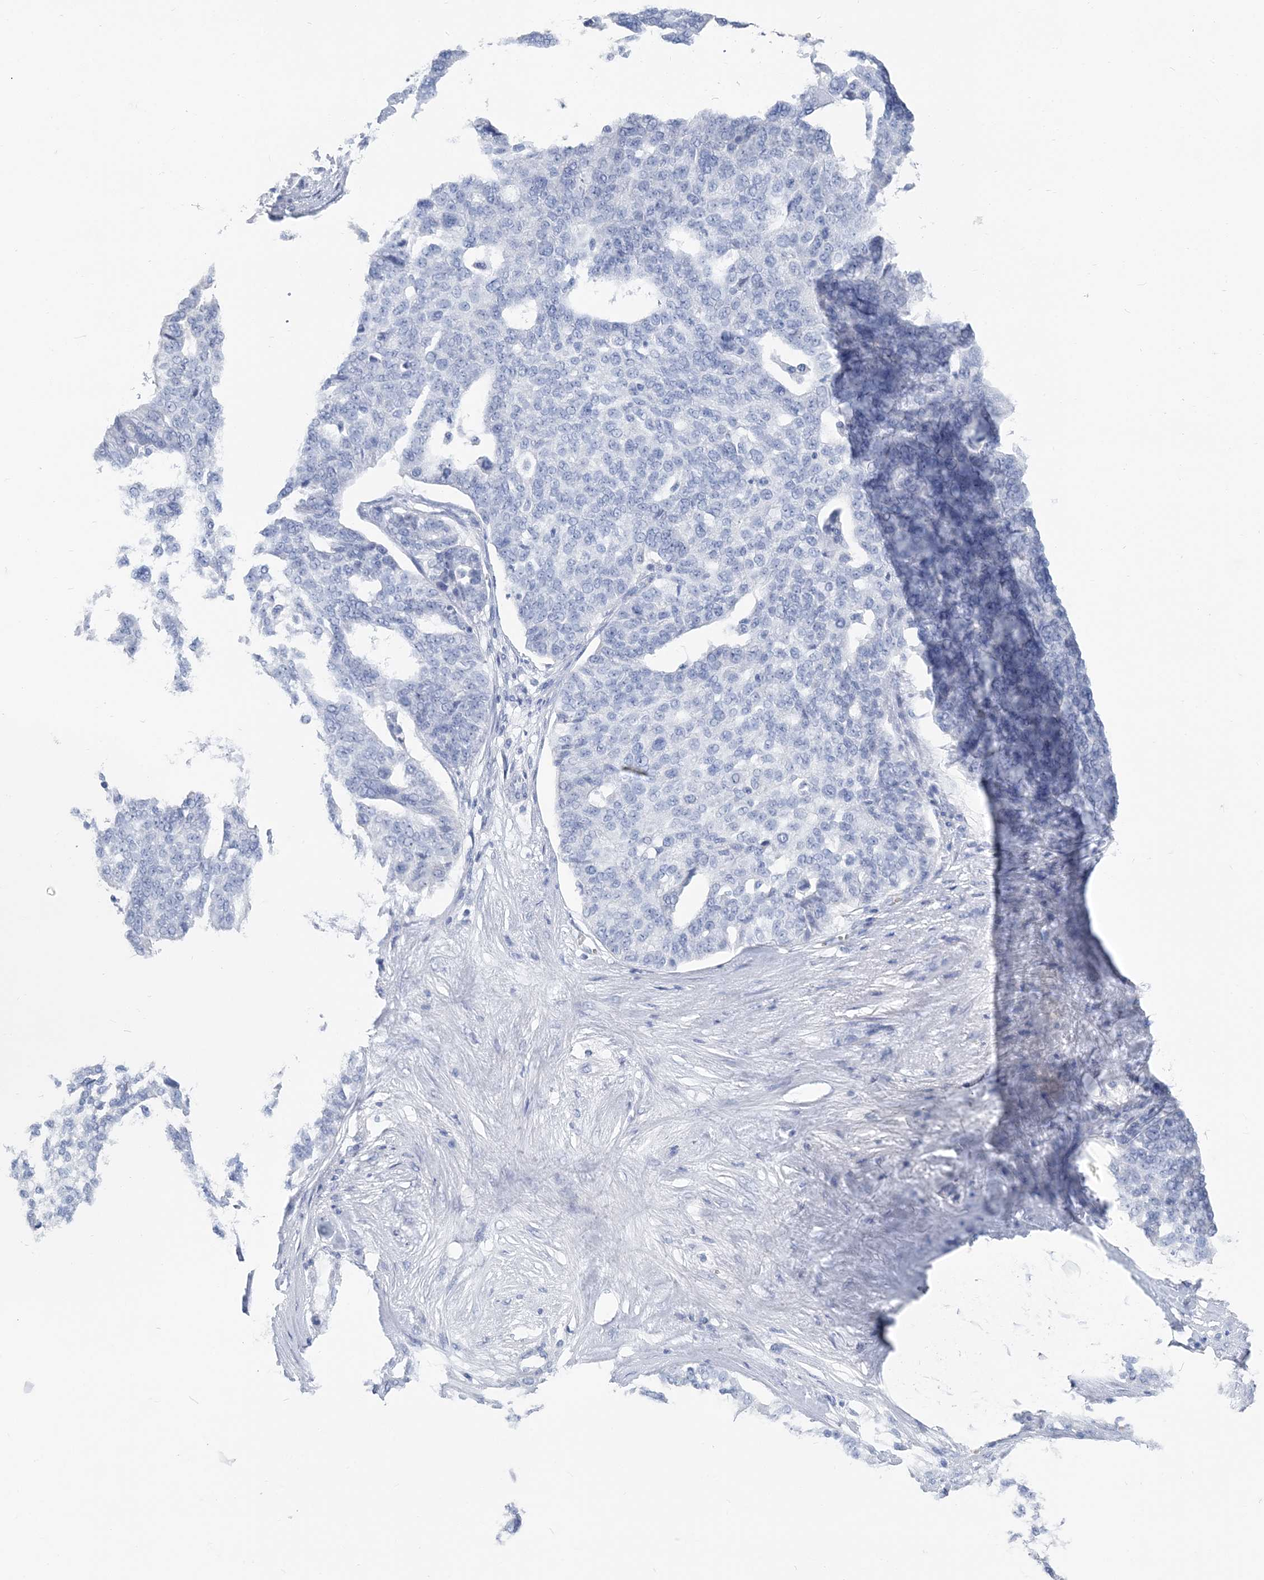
{"staining": {"intensity": "negative", "quantity": "none", "location": "none"}, "tissue": "ovarian cancer", "cell_type": "Tumor cells", "image_type": "cancer", "snomed": [{"axis": "morphology", "description": "Cystadenocarcinoma, serous, NOS"}, {"axis": "topography", "description": "Ovary"}], "caption": "Tumor cells are negative for protein expression in human ovarian cancer.", "gene": "HBA2", "patient": {"sex": "female", "age": 59}}